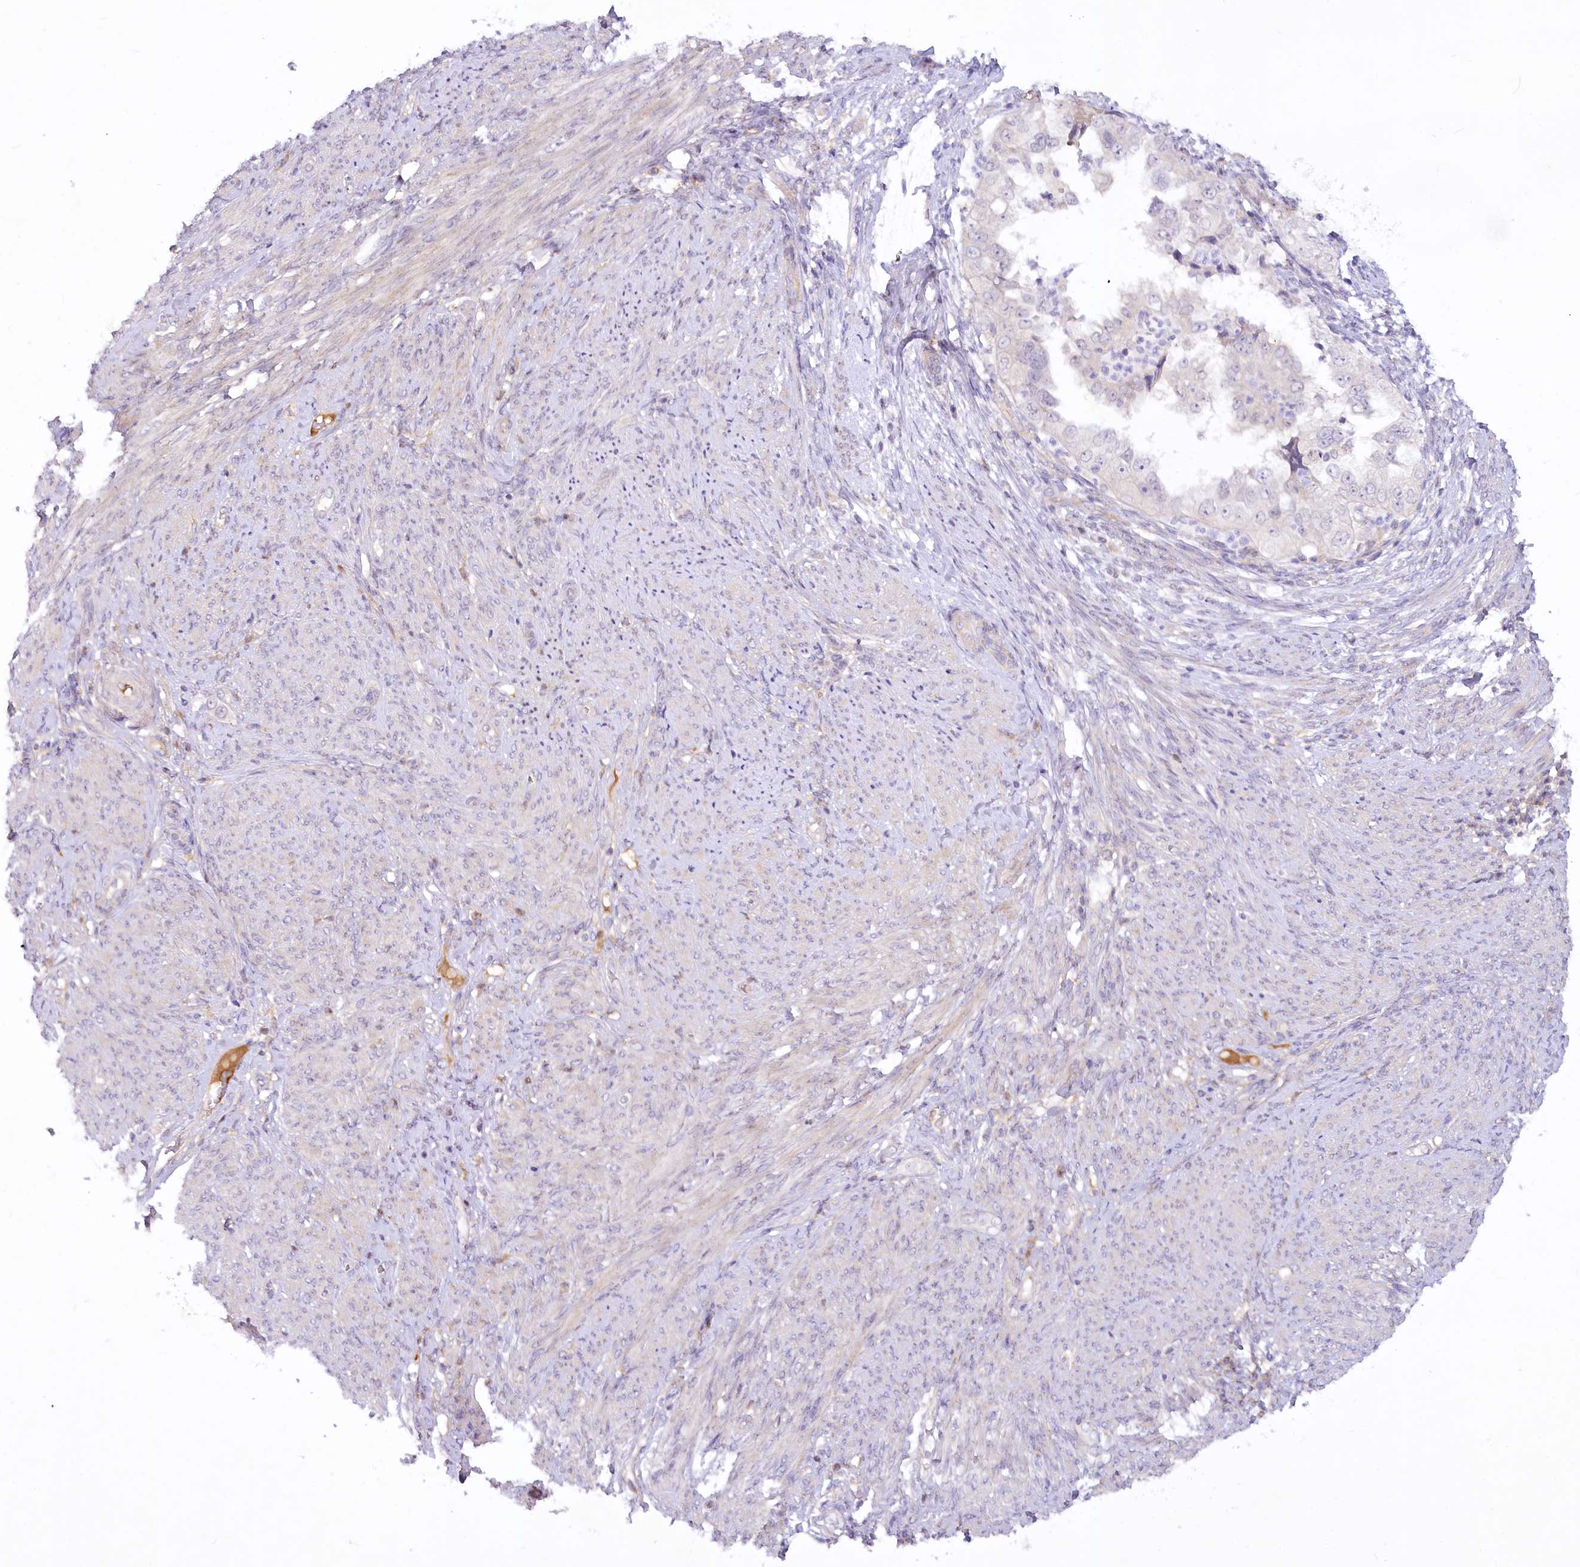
{"staining": {"intensity": "negative", "quantity": "none", "location": "none"}, "tissue": "endometrial cancer", "cell_type": "Tumor cells", "image_type": "cancer", "snomed": [{"axis": "morphology", "description": "Adenocarcinoma, NOS"}, {"axis": "topography", "description": "Endometrium"}], "caption": "IHC of human endometrial adenocarcinoma exhibits no staining in tumor cells.", "gene": "EFHC2", "patient": {"sex": "female", "age": 85}}